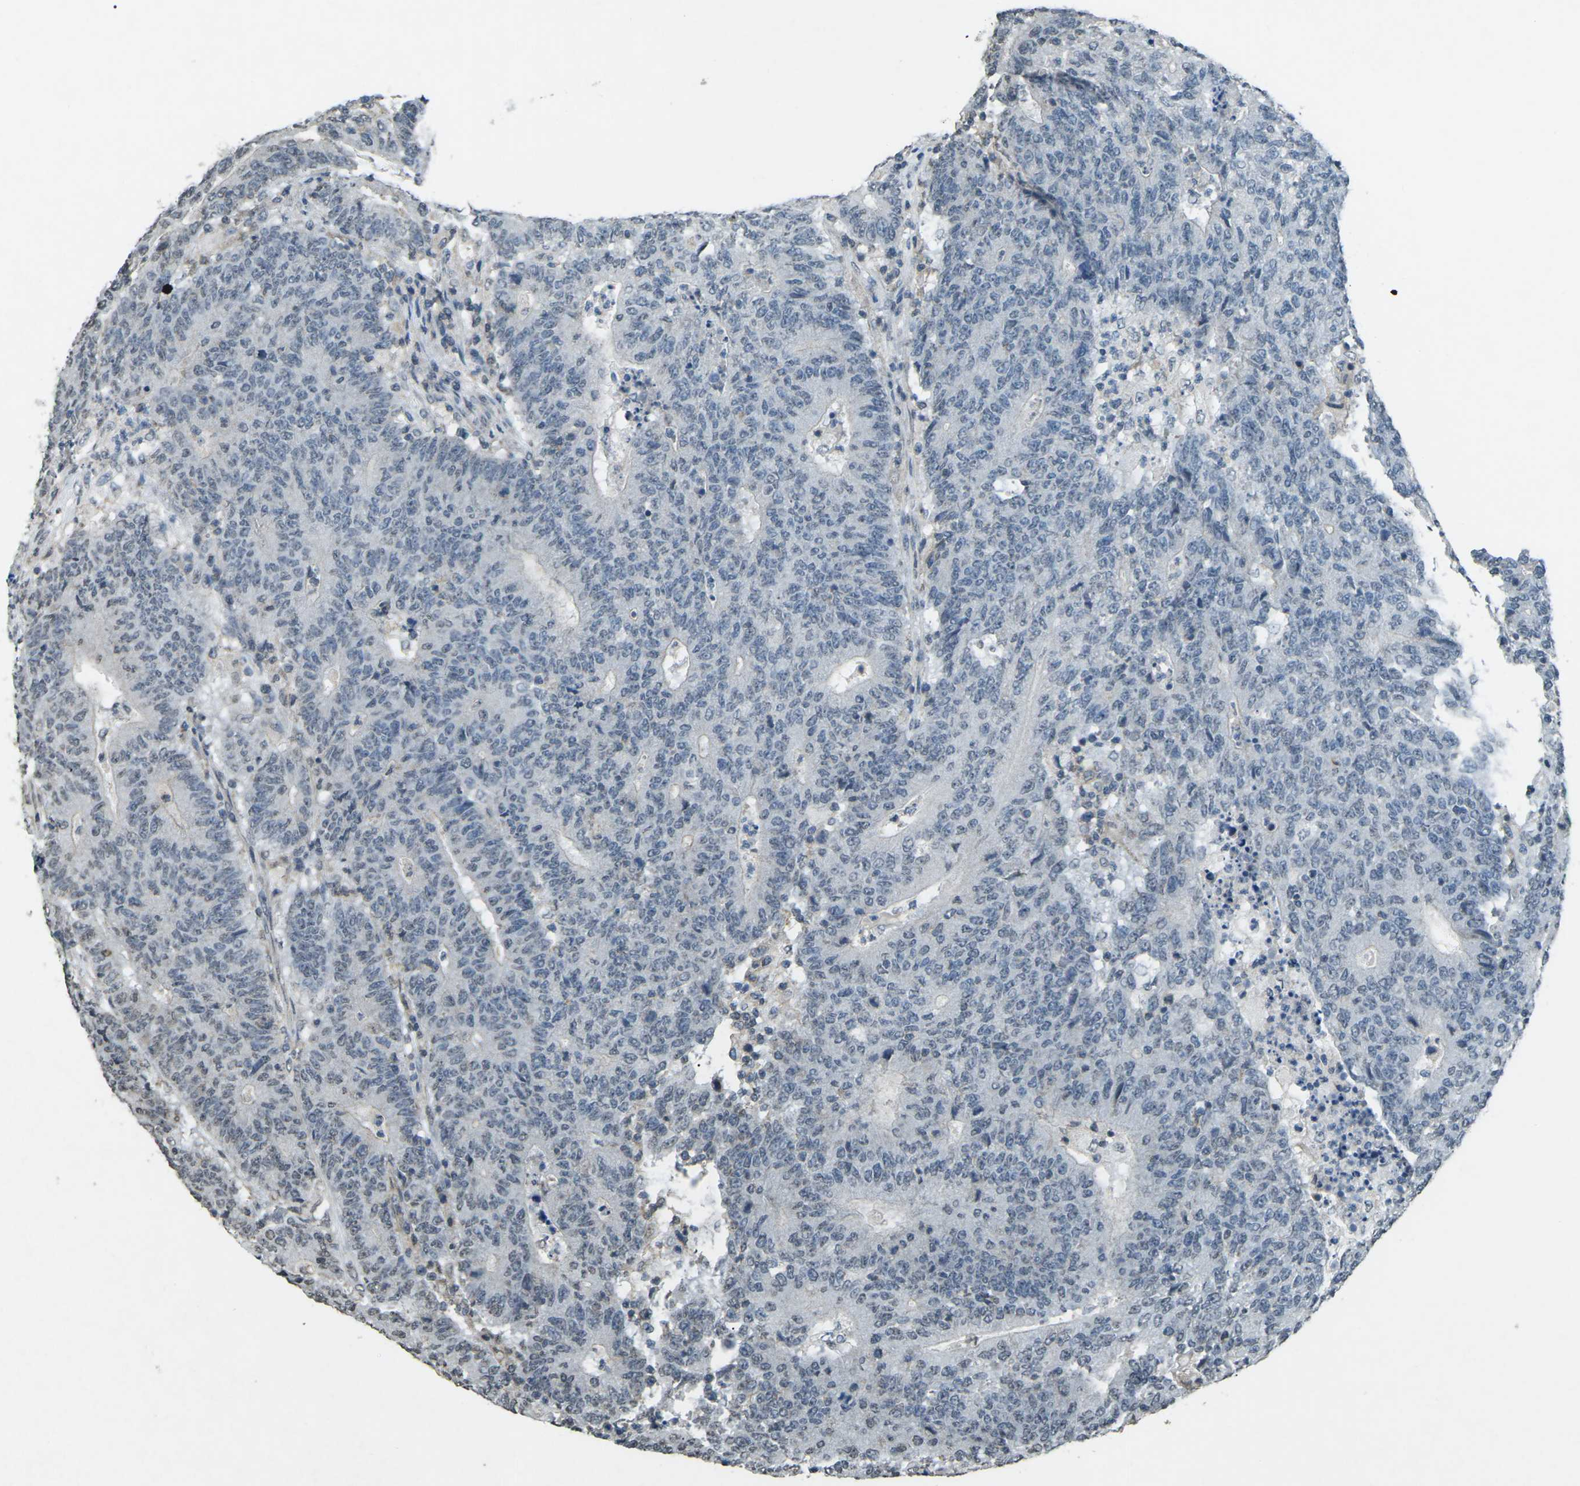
{"staining": {"intensity": "negative", "quantity": "none", "location": "none"}, "tissue": "colorectal cancer", "cell_type": "Tumor cells", "image_type": "cancer", "snomed": [{"axis": "morphology", "description": "Normal tissue, NOS"}, {"axis": "morphology", "description": "Adenocarcinoma, NOS"}, {"axis": "topography", "description": "Colon"}], "caption": "Immunohistochemical staining of colorectal cancer (adenocarcinoma) exhibits no significant staining in tumor cells.", "gene": "TFR2", "patient": {"sex": "female", "age": 75}}